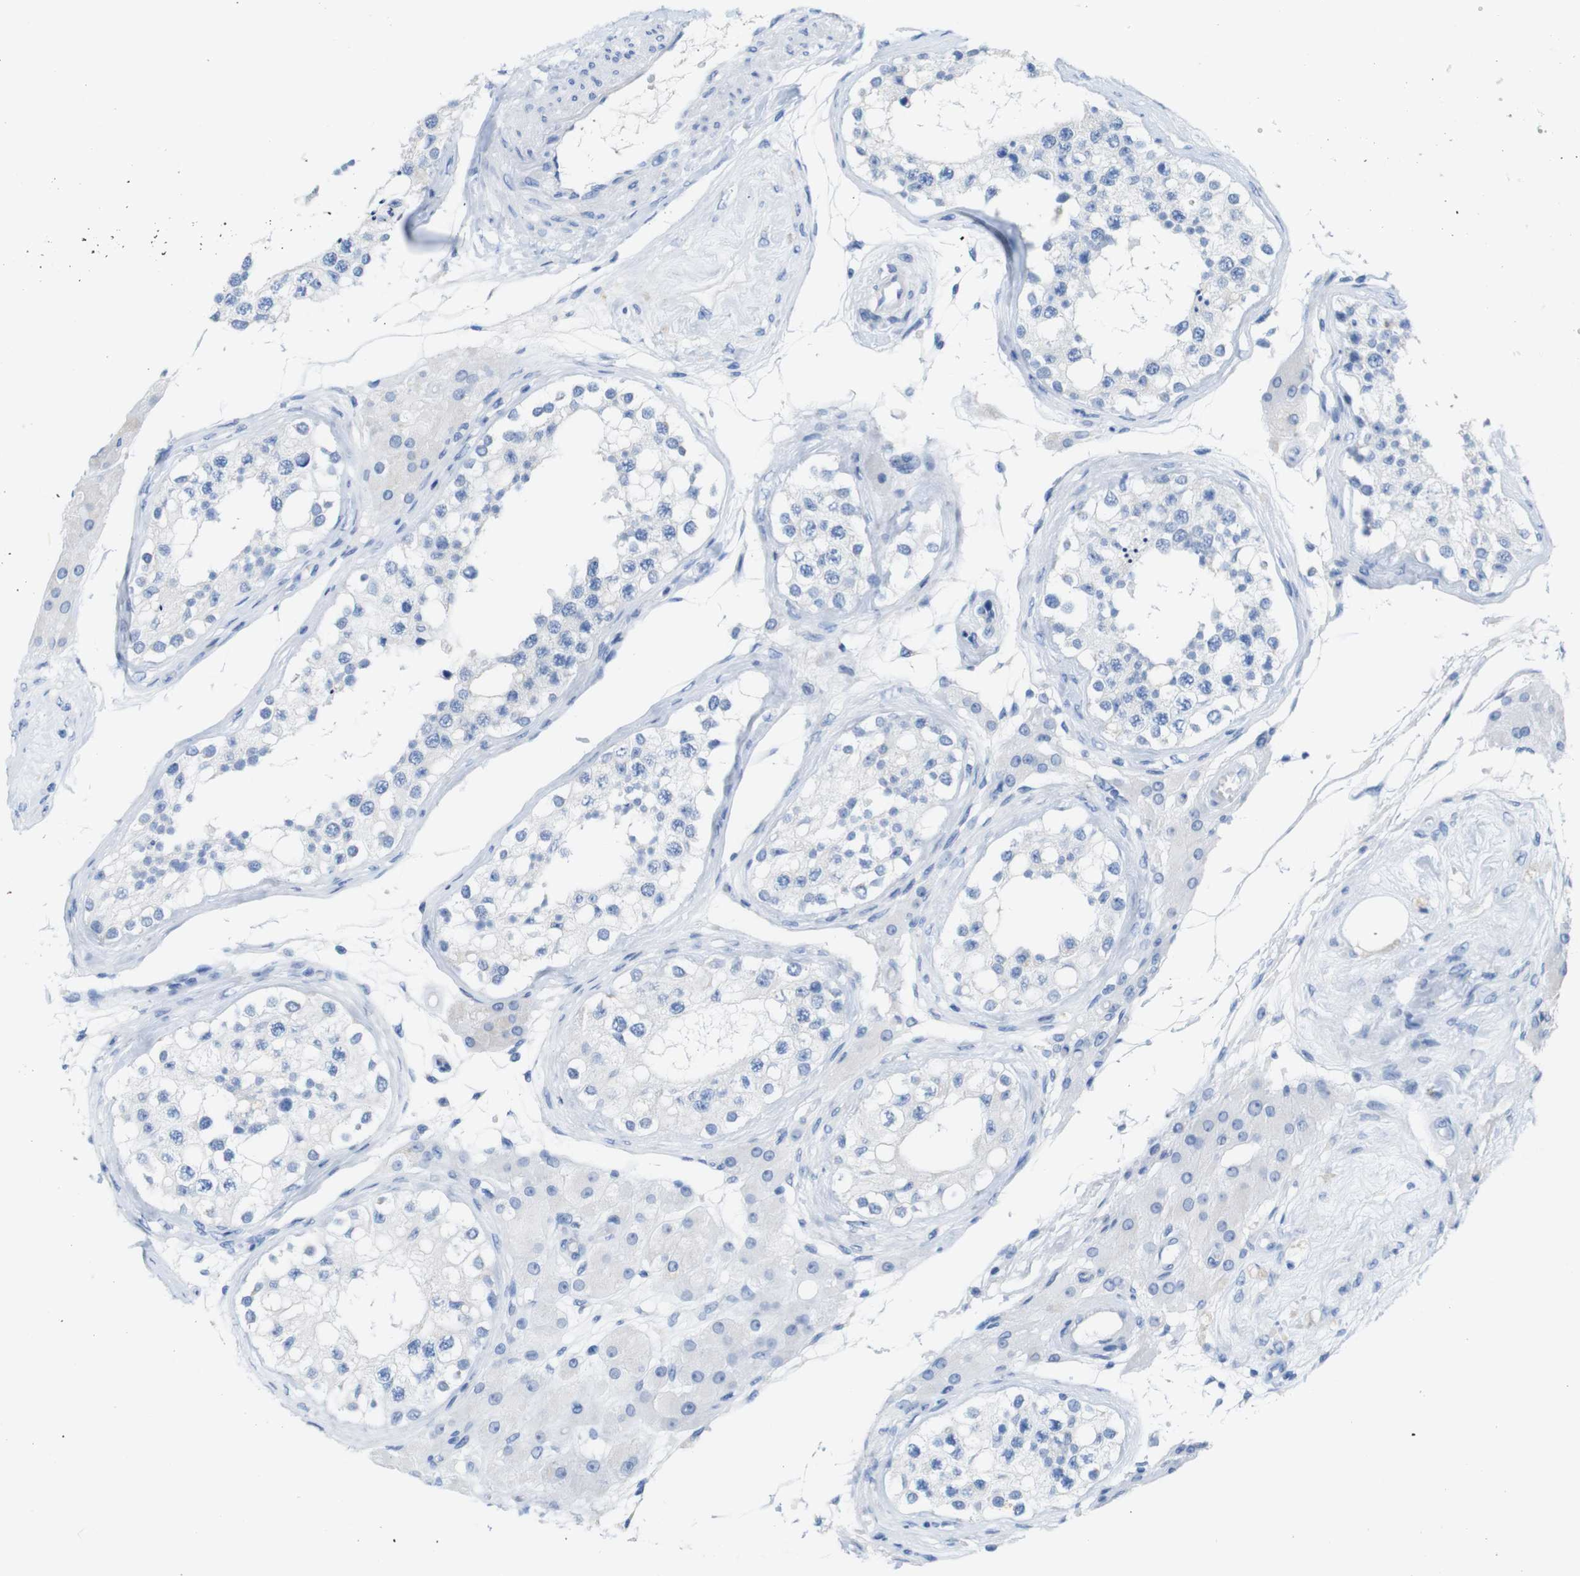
{"staining": {"intensity": "negative", "quantity": "none", "location": "none"}, "tissue": "testis", "cell_type": "Cells in seminiferous ducts", "image_type": "normal", "snomed": [{"axis": "morphology", "description": "Normal tissue, NOS"}, {"axis": "topography", "description": "Testis"}], "caption": "A high-resolution image shows immunohistochemistry staining of unremarkable testis, which displays no significant positivity in cells in seminiferous ducts. (DAB immunohistochemistry (IHC) visualized using brightfield microscopy, high magnification).", "gene": "LAG3", "patient": {"sex": "male", "age": 68}}